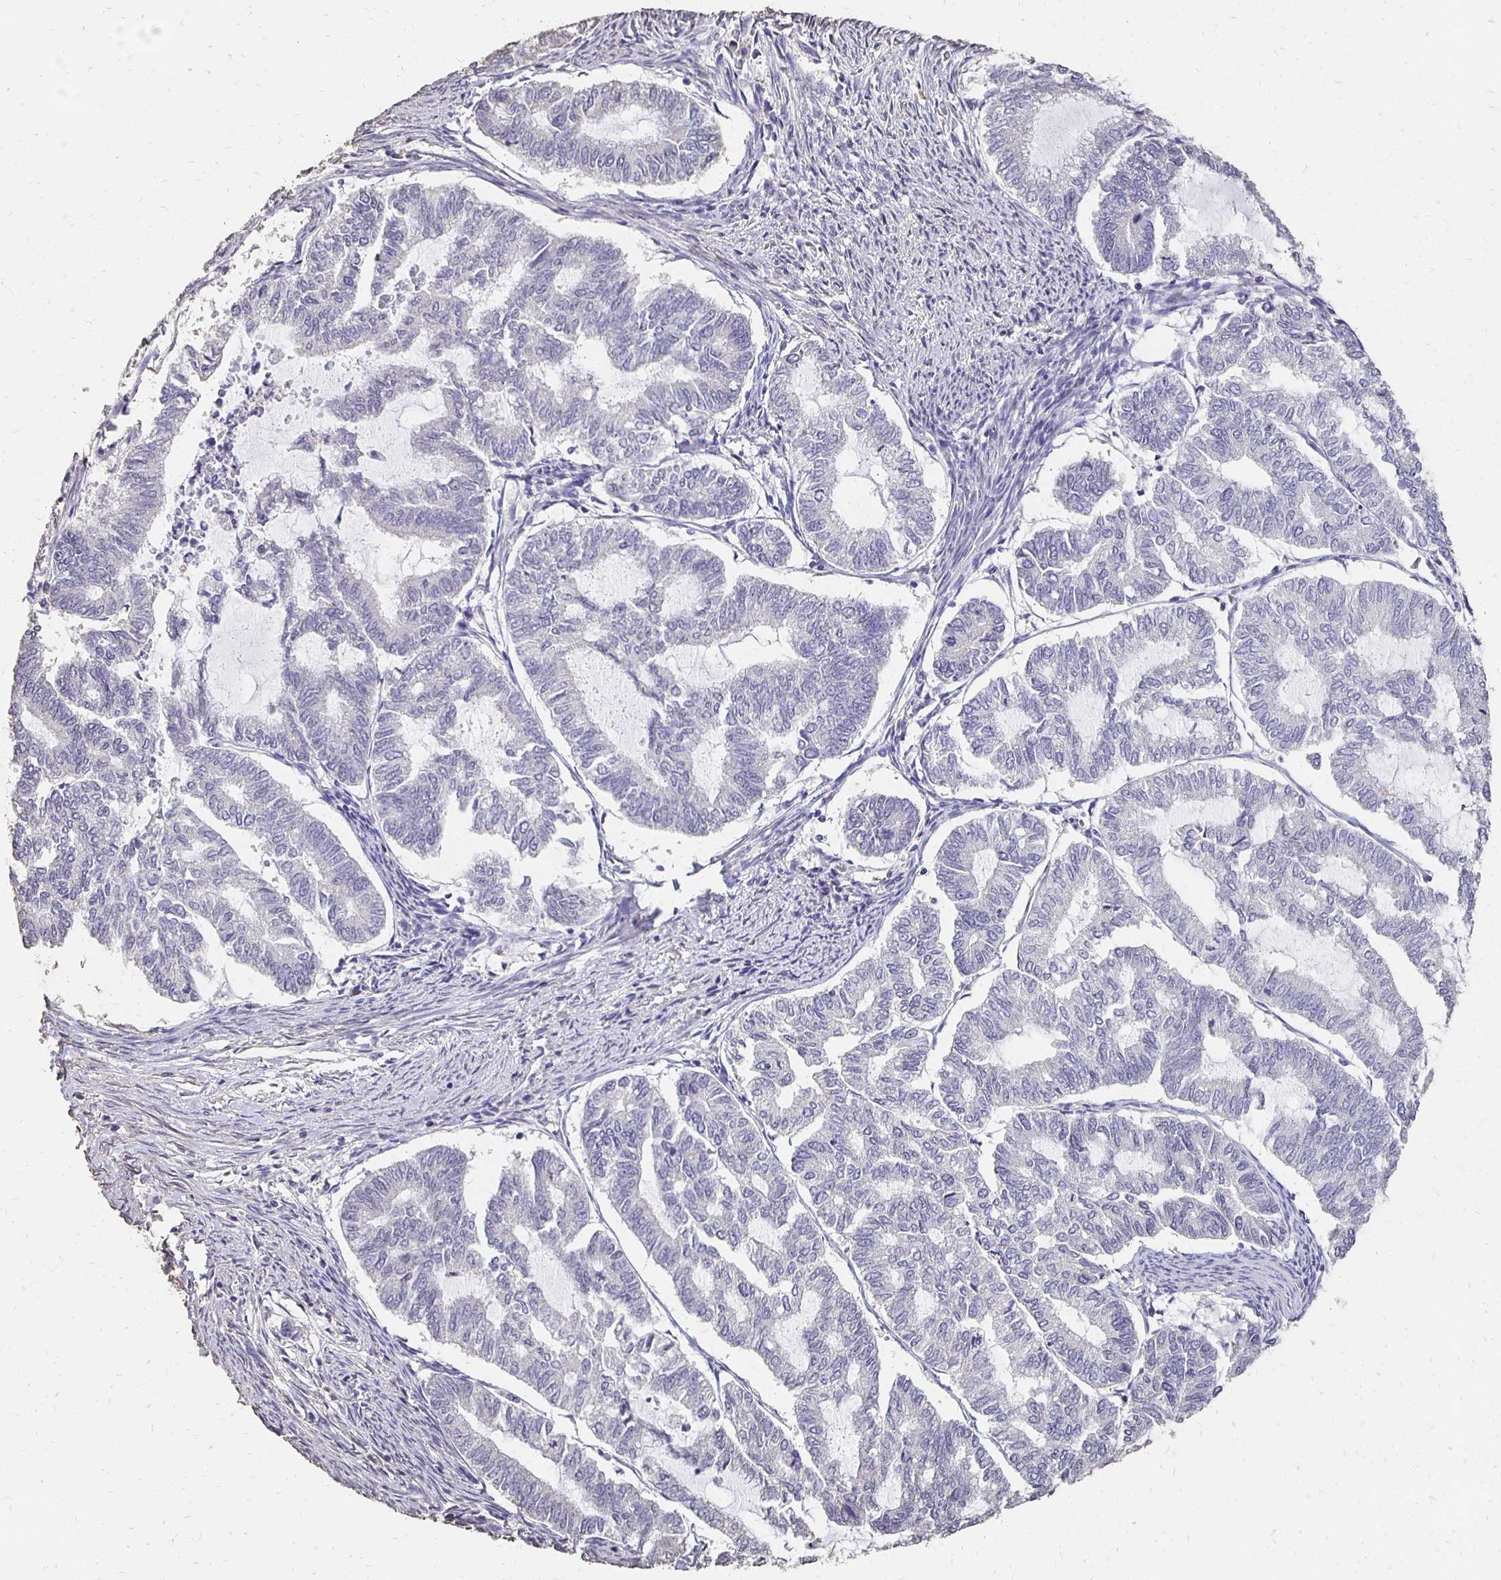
{"staining": {"intensity": "negative", "quantity": "none", "location": "none"}, "tissue": "endometrial cancer", "cell_type": "Tumor cells", "image_type": "cancer", "snomed": [{"axis": "morphology", "description": "Adenocarcinoma, NOS"}, {"axis": "topography", "description": "Endometrium"}], "caption": "Endometrial adenocarcinoma was stained to show a protein in brown. There is no significant expression in tumor cells.", "gene": "UGT1A6", "patient": {"sex": "female", "age": 79}}